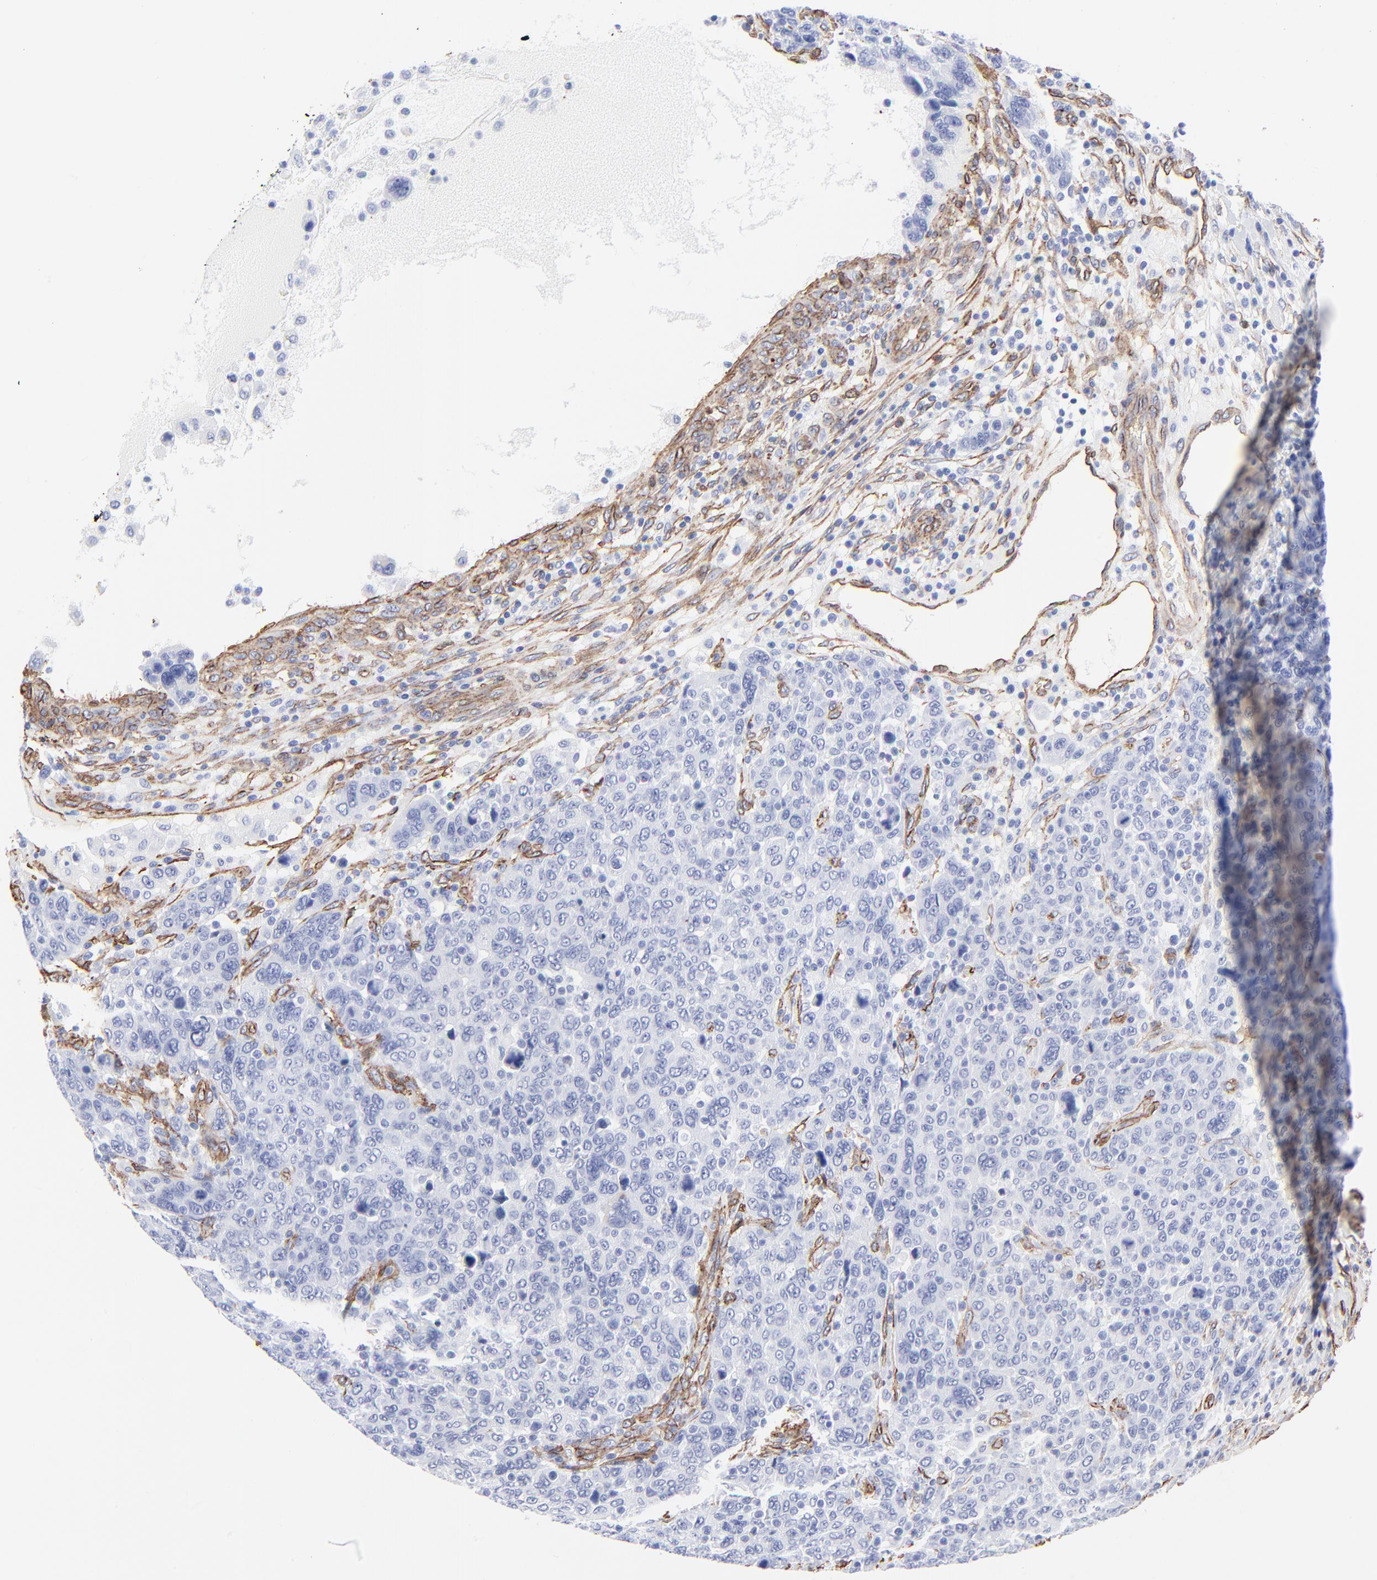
{"staining": {"intensity": "negative", "quantity": "none", "location": "none"}, "tissue": "breast cancer", "cell_type": "Tumor cells", "image_type": "cancer", "snomed": [{"axis": "morphology", "description": "Duct carcinoma"}, {"axis": "topography", "description": "Breast"}], "caption": "Breast cancer (infiltrating ductal carcinoma) was stained to show a protein in brown. There is no significant expression in tumor cells. (DAB (3,3'-diaminobenzidine) immunohistochemistry (IHC), high magnification).", "gene": "CAV1", "patient": {"sex": "female", "age": 37}}